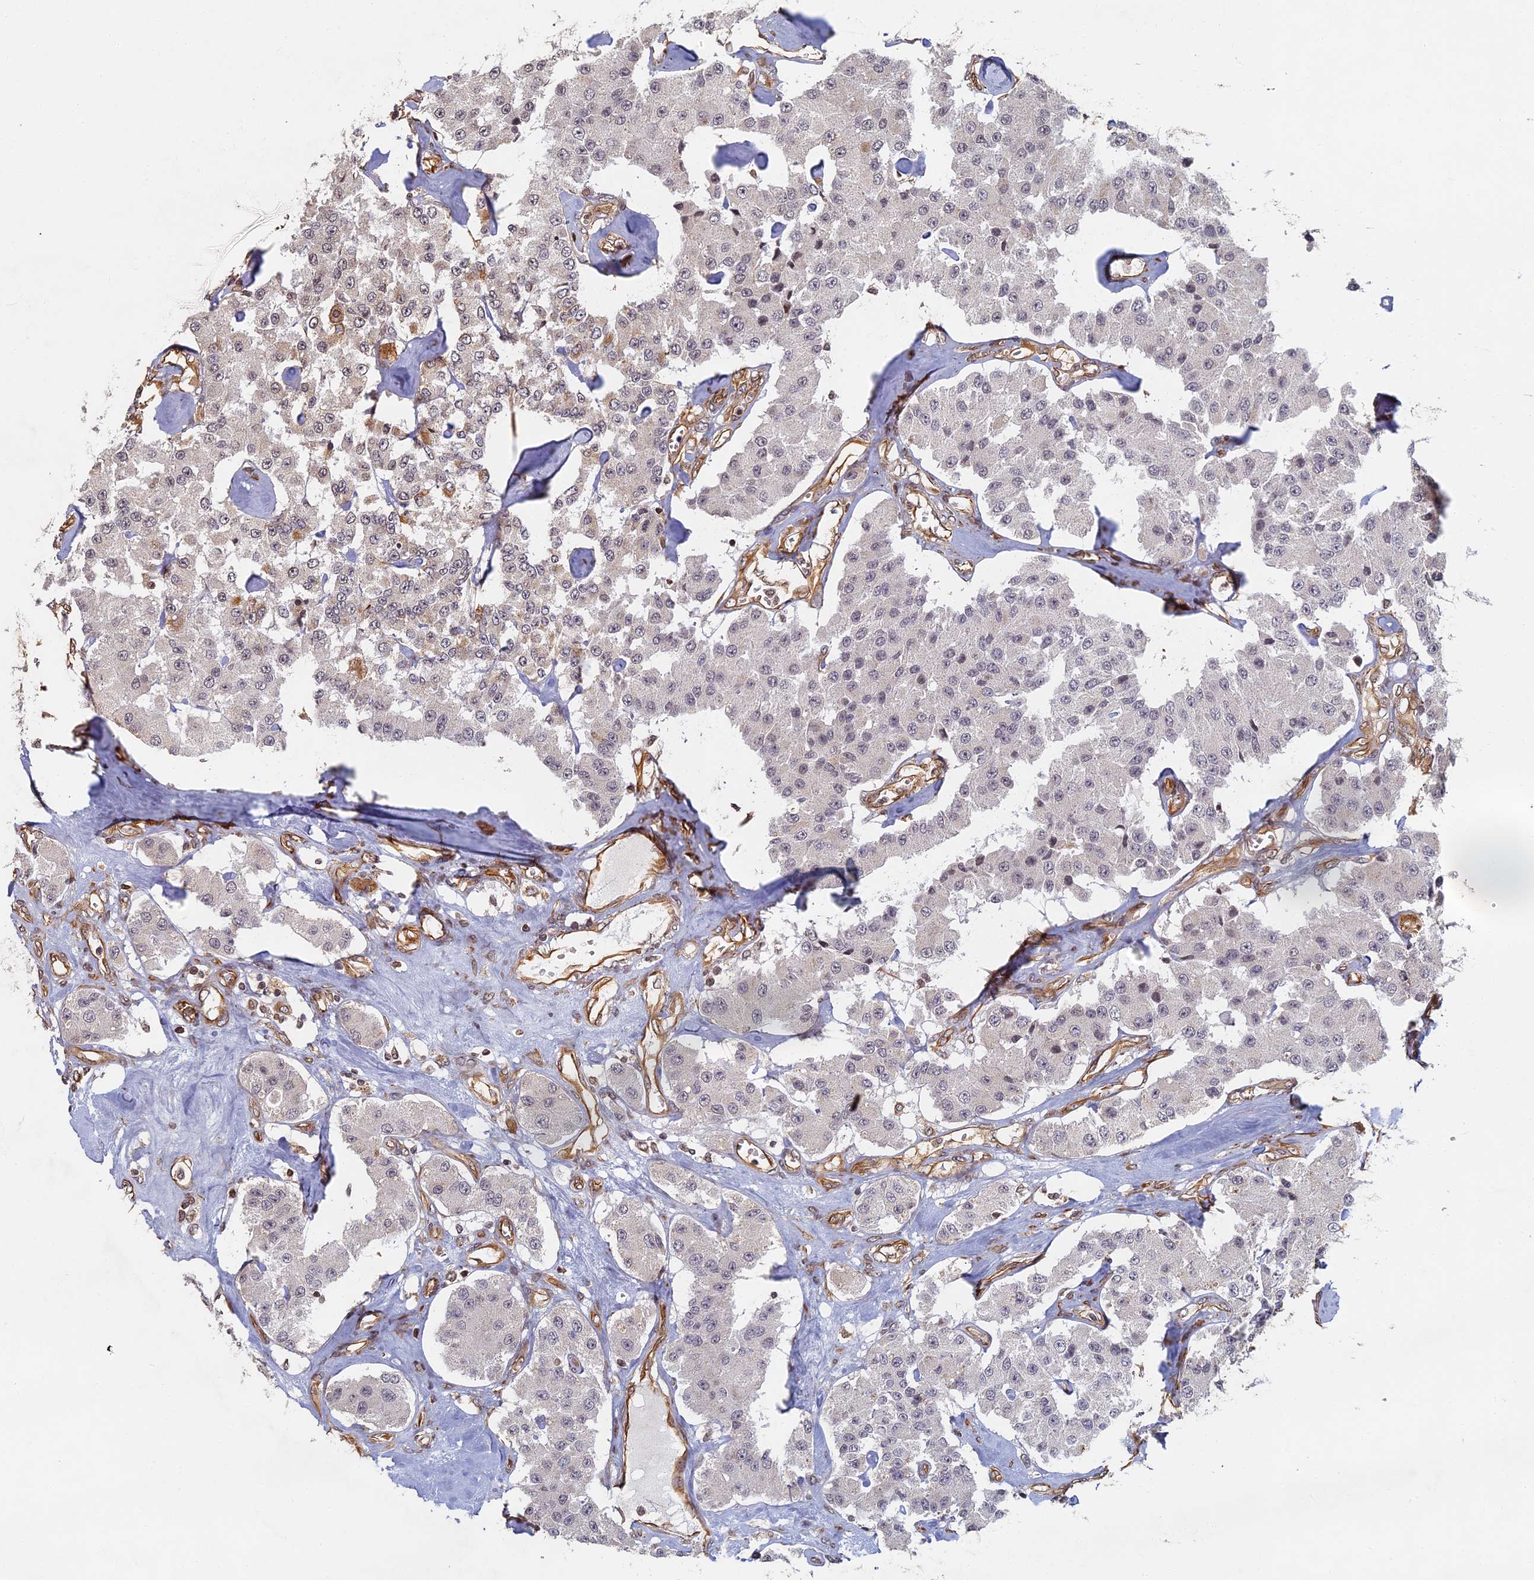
{"staining": {"intensity": "negative", "quantity": "none", "location": "none"}, "tissue": "carcinoid", "cell_type": "Tumor cells", "image_type": "cancer", "snomed": [{"axis": "morphology", "description": "Carcinoid, malignant, NOS"}, {"axis": "topography", "description": "Pancreas"}], "caption": "A photomicrograph of human carcinoid is negative for staining in tumor cells.", "gene": "ABCB10", "patient": {"sex": "male", "age": 41}}